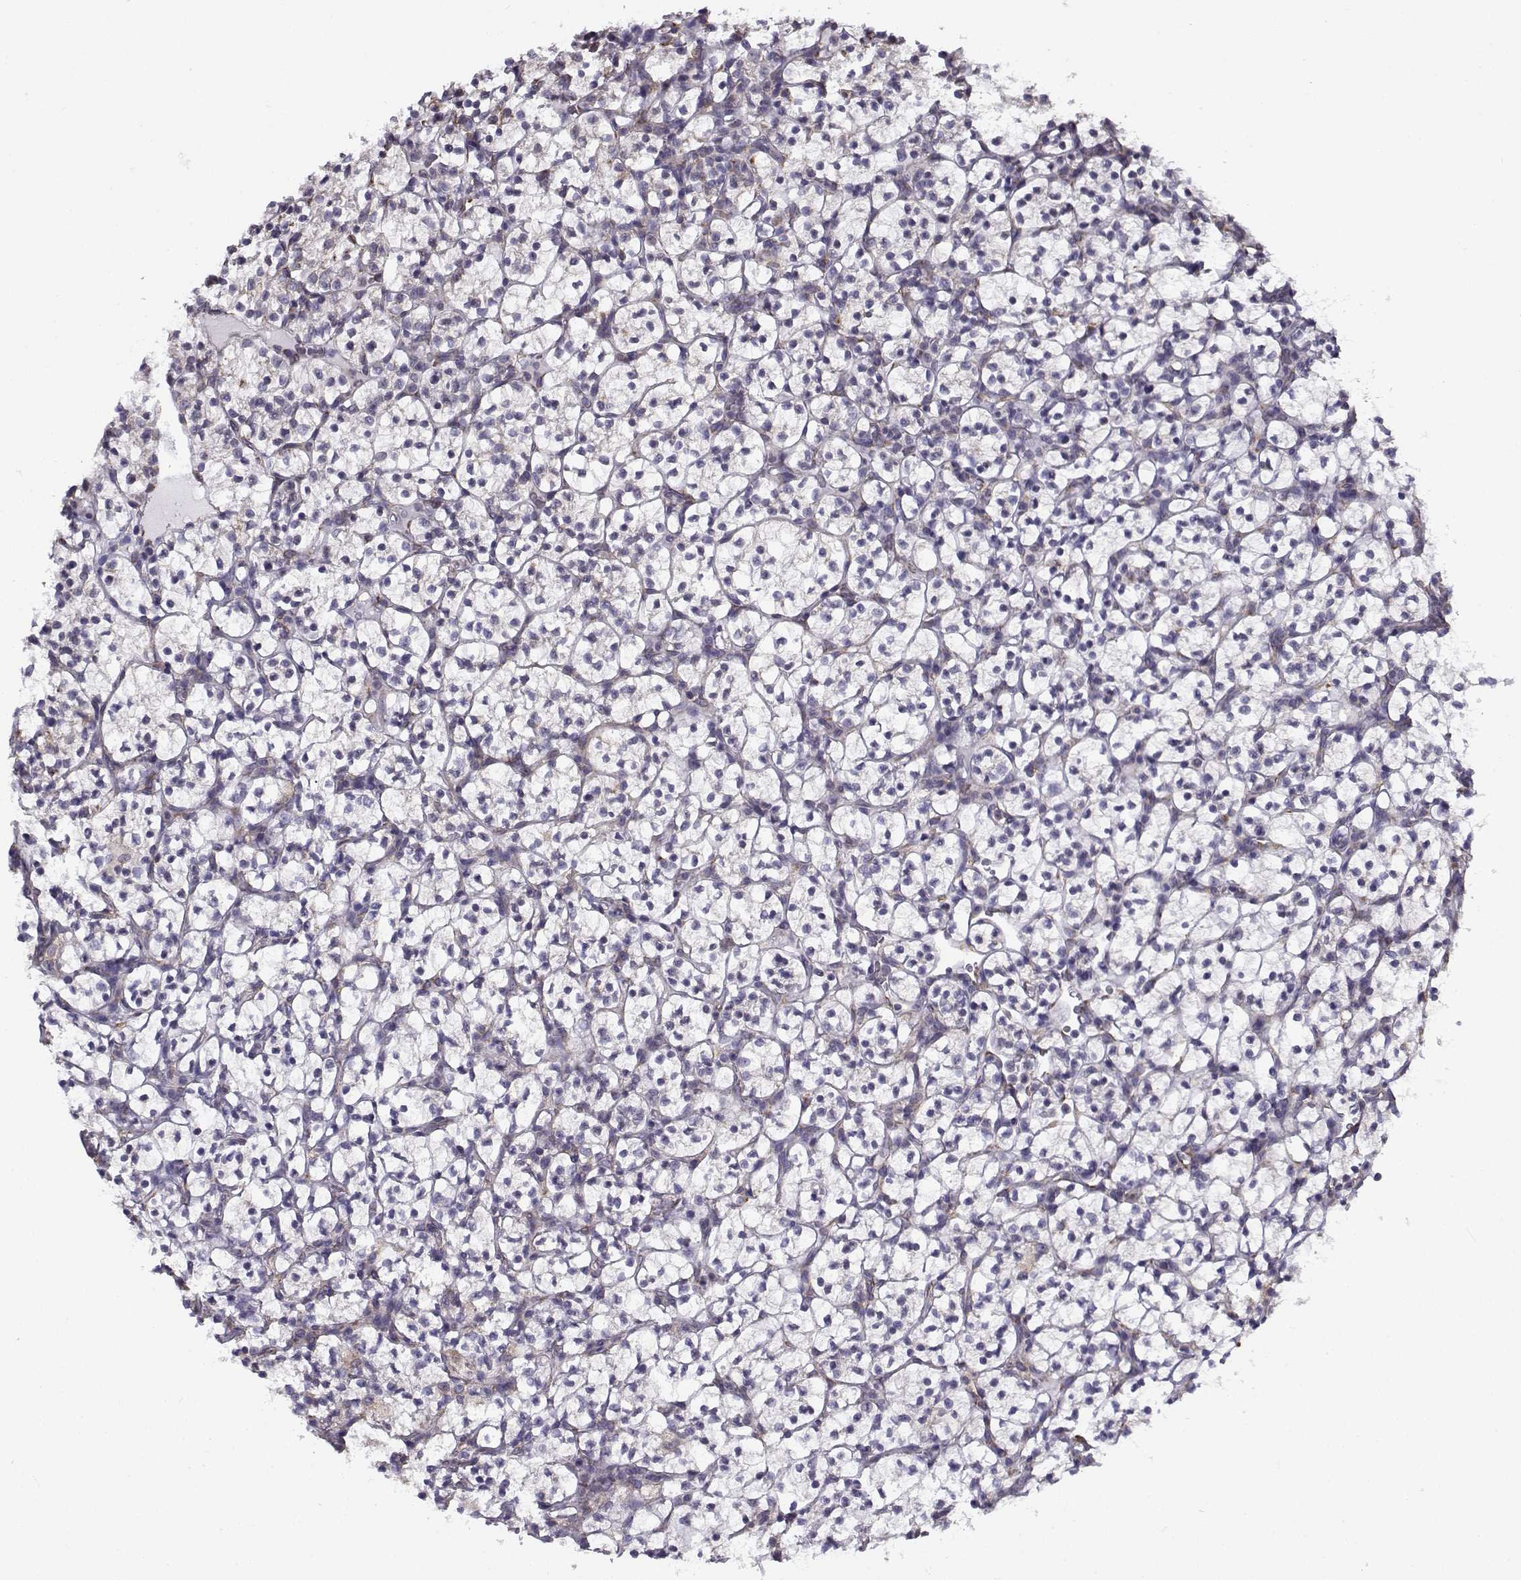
{"staining": {"intensity": "negative", "quantity": "none", "location": "none"}, "tissue": "renal cancer", "cell_type": "Tumor cells", "image_type": "cancer", "snomed": [{"axis": "morphology", "description": "Adenocarcinoma, NOS"}, {"axis": "topography", "description": "Kidney"}], "caption": "This is an immunohistochemistry (IHC) histopathology image of renal cancer (adenocarcinoma). There is no staining in tumor cells.", "gene": "BEND6", "patient": {"sex": "female", "age": 89}}